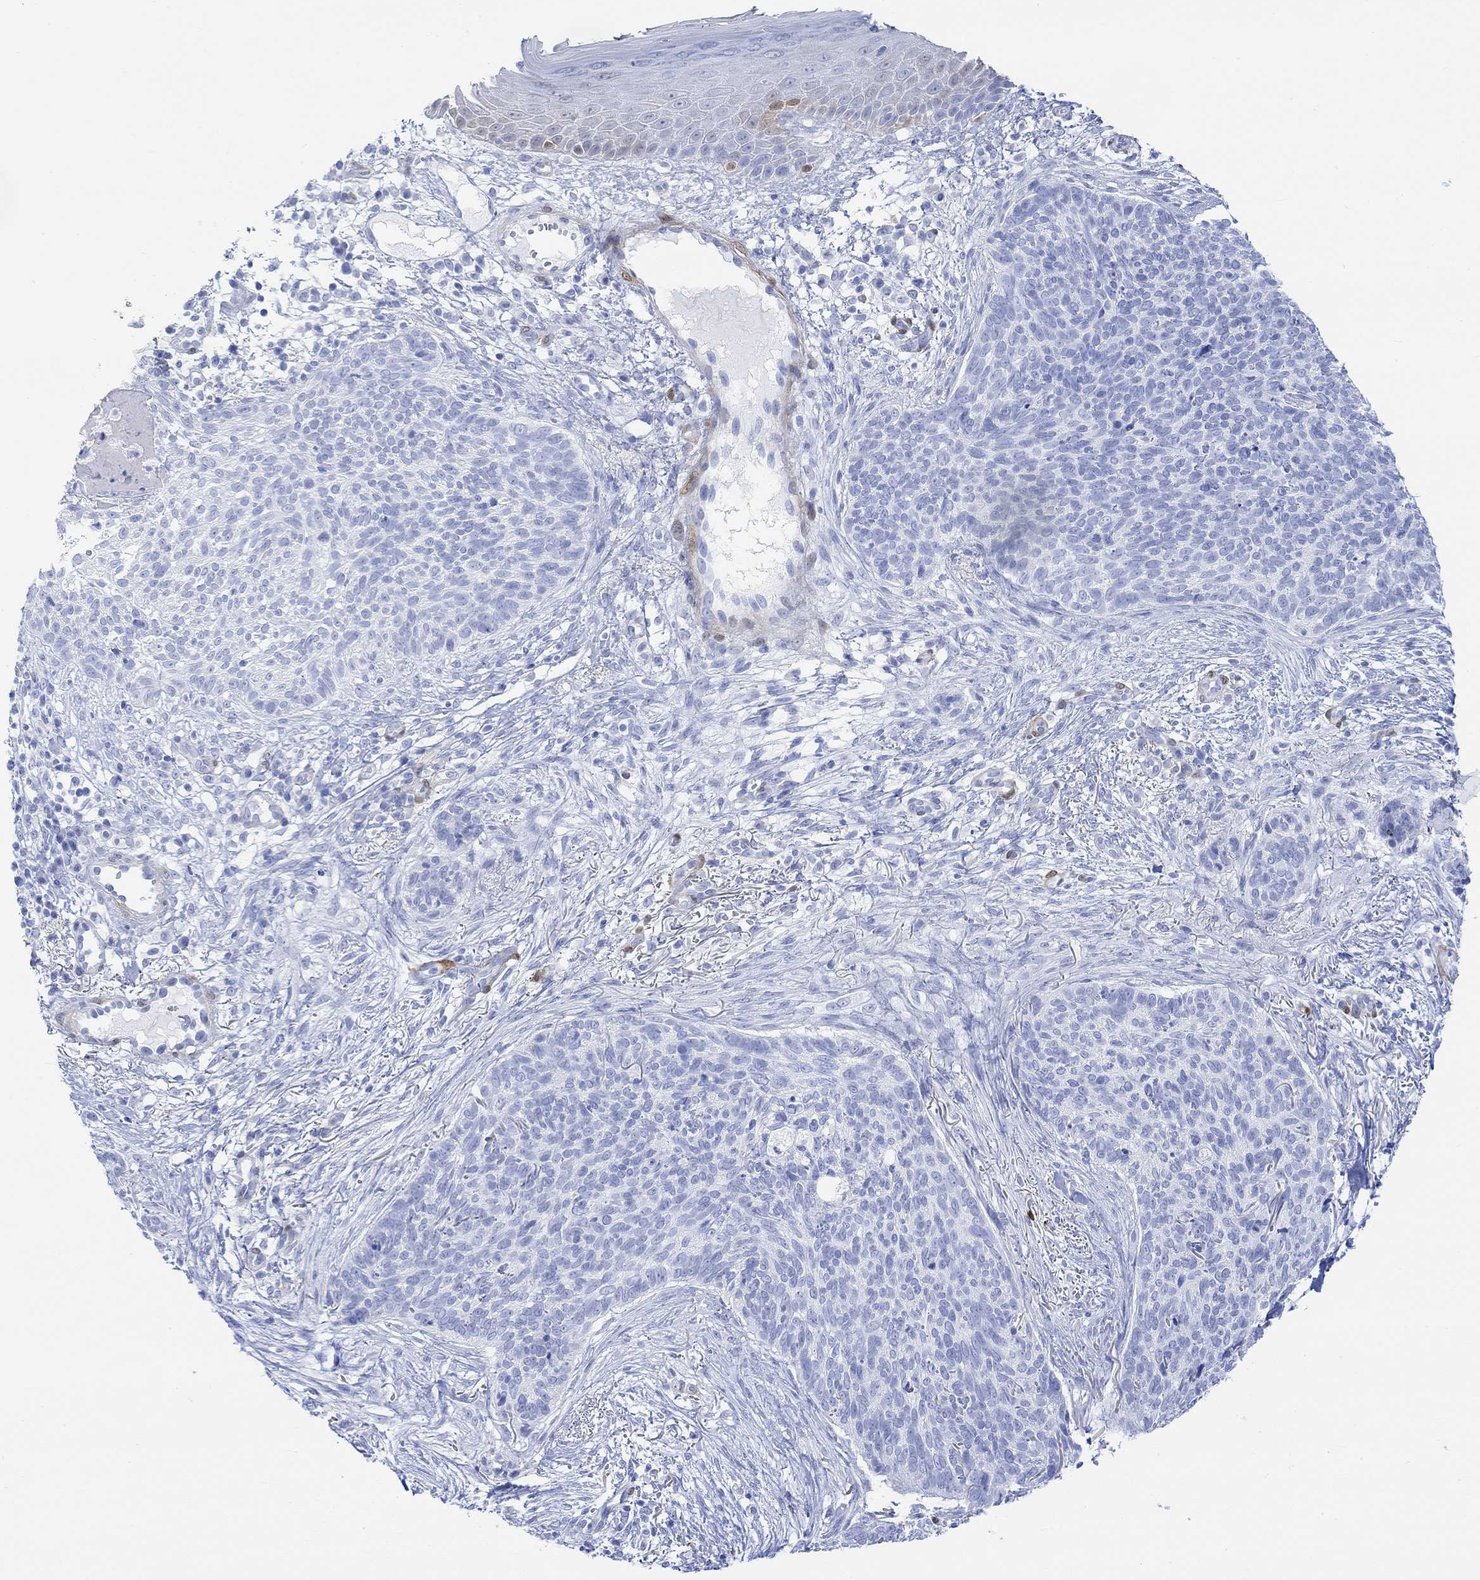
{"staining": {"intensity": "negative", "quantity": "none", "location": "none"}, "tissue": "skin cancer", "cell_type": "Tumor cells", "image_type": "cancer", "snomed": [{"axis": "morphology", "description": "Basal cell carcinoma"}, {"axis": "topography", "description": "Skin"}], "caption": "There is no significant expression in tumor cells of skin cancer. (Brightfield microscopy of DAB immunohistochemistry (IHC) at high magnification).", "gene": "TPPP3", "patient": {"sex": "male", "age": 64}}